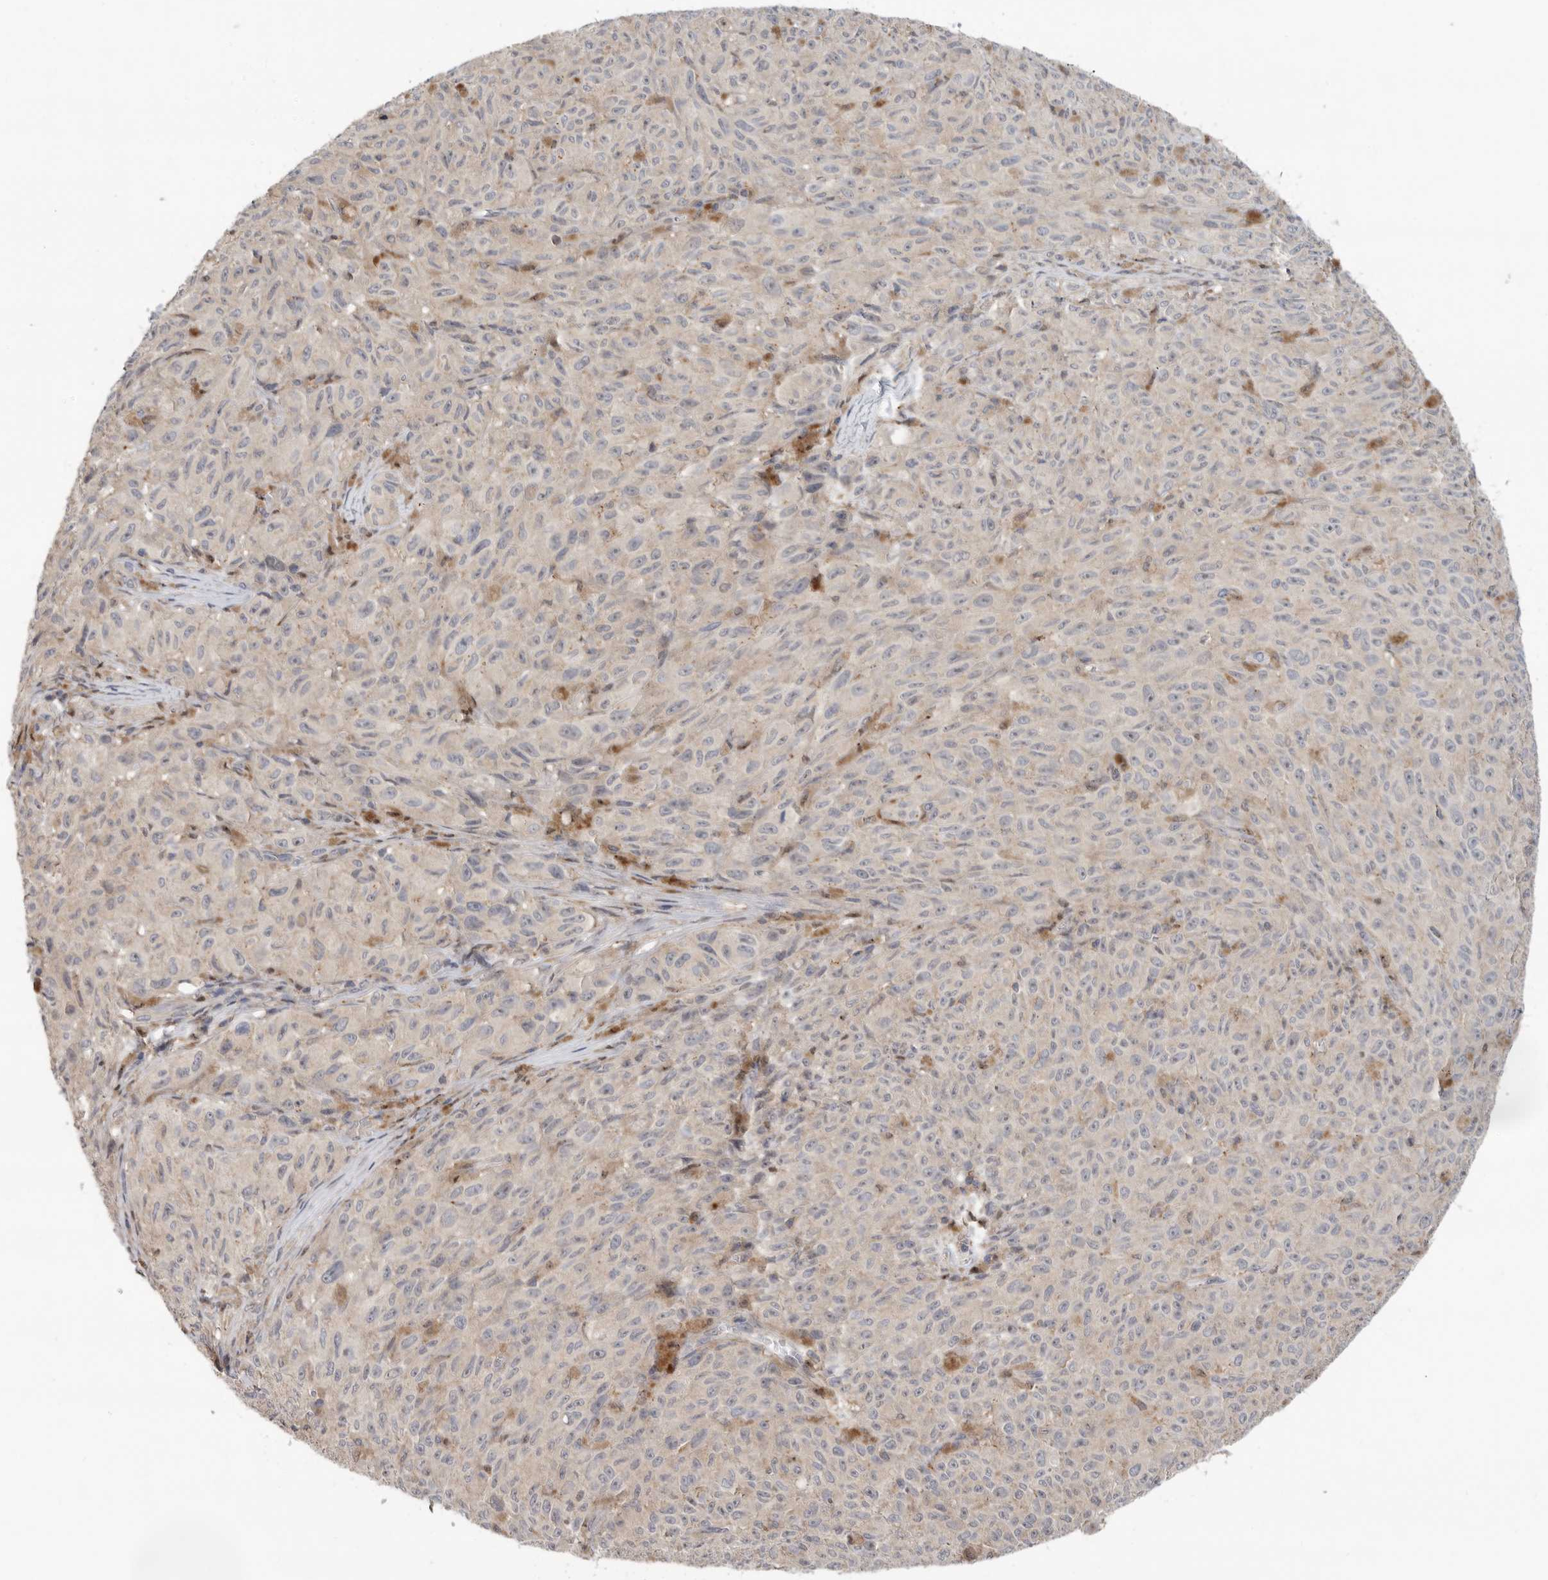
{"staining": {"intensity": "negative", "quantity": "none", "location": "none"}, "tissue": "melanoma", "cell_type": "Tumor cells", "image_type": "cancer", "snomed": [{"axis": "morphology", "description": "Malignant melanoma, NOS"}, {"axis": "topography", "description": "Skin"}], "caption": "Human malignant melanoma stained for a protein using immunohistochemistry (IHC) displays no staining in tumor cells.", "gene": "KLK5", "patient": {"sex": "female", "age": 82}}